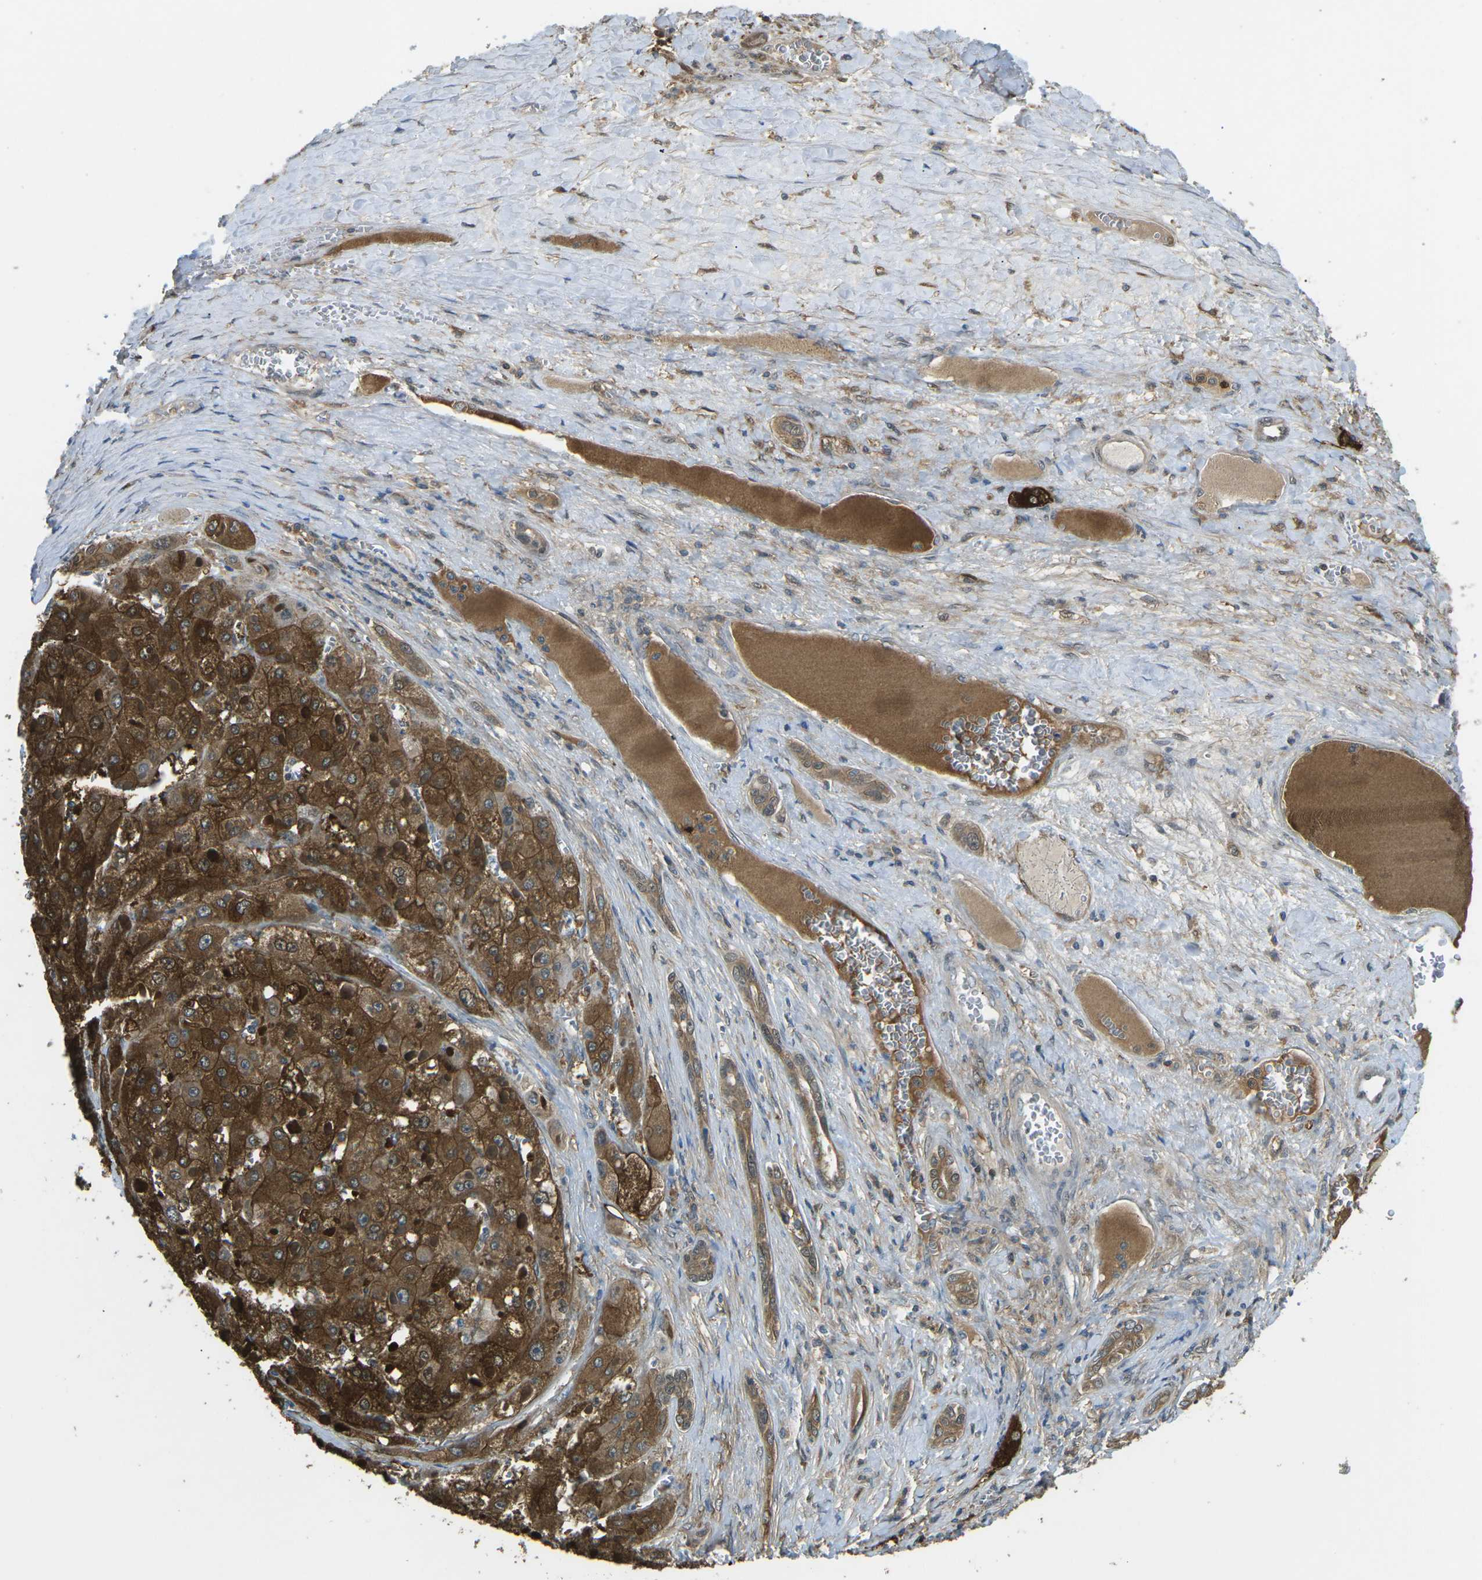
{"staining": {"intensity": "strong", "quantity": ">75%", "location": "cytoplasmic/membranous"}, "tissue": "liver cancer", "cell_type": "Tumor cells", "image_type": "cancer", "snomed": [{"axis": "morphology", "description": "Carcinoma, Hepatocellular, NOS"}, {"axis": "topography", "description": "Liver"}], "caption": "A brown stain labels strong cytoplasmic/membranous staining of a protein in human hepatocellular carcinoma (liver) tumor cells. (Brightfield microscopy of DAB IHC at high magnification).", "gene": "PIEZO2", "patient": {"sex": "female", "age": 73}}